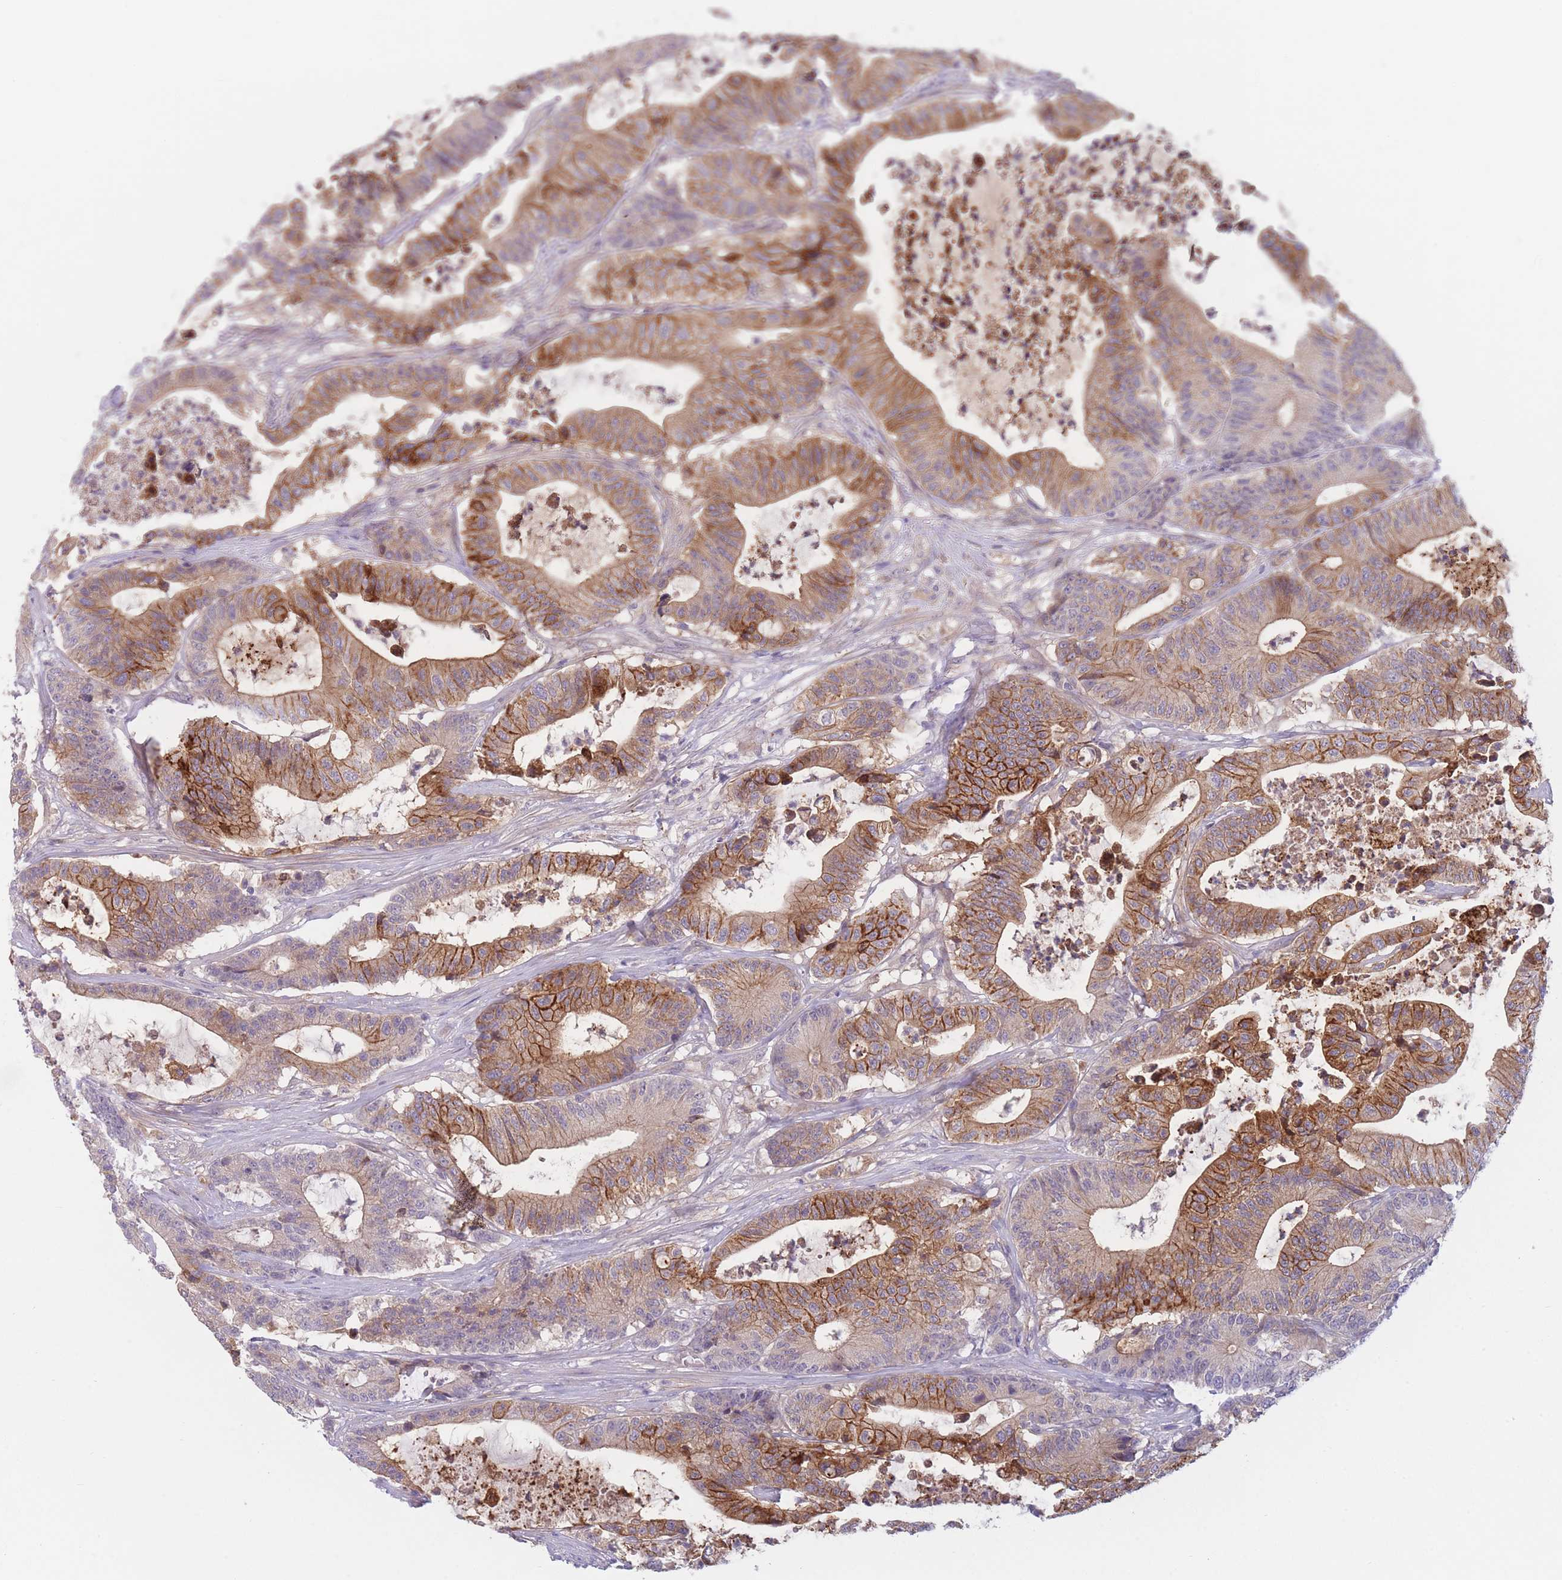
{"staining": {"intensity": "moderate", "quantity": ">75%", "location": "cytoplasmic/membranous"}, "tissue": "colorectal cancer", "cell_type": "Tumor cells", "image_type": "cancer", "snomed": [{"axis": "morphology", "description": "Adenocarcinoma, NOS"}, {"axis": "topography", "description": "Colon"}], "caption": "Moderate cytoplasmic/membranous staining for a protein is seen in approximately >75% of tumor cells of colorectal adenocarcinoma using immunohistochemistry (IHC).", "gene": "WDR93", "patient": {"sex": "female", "age": 84}}